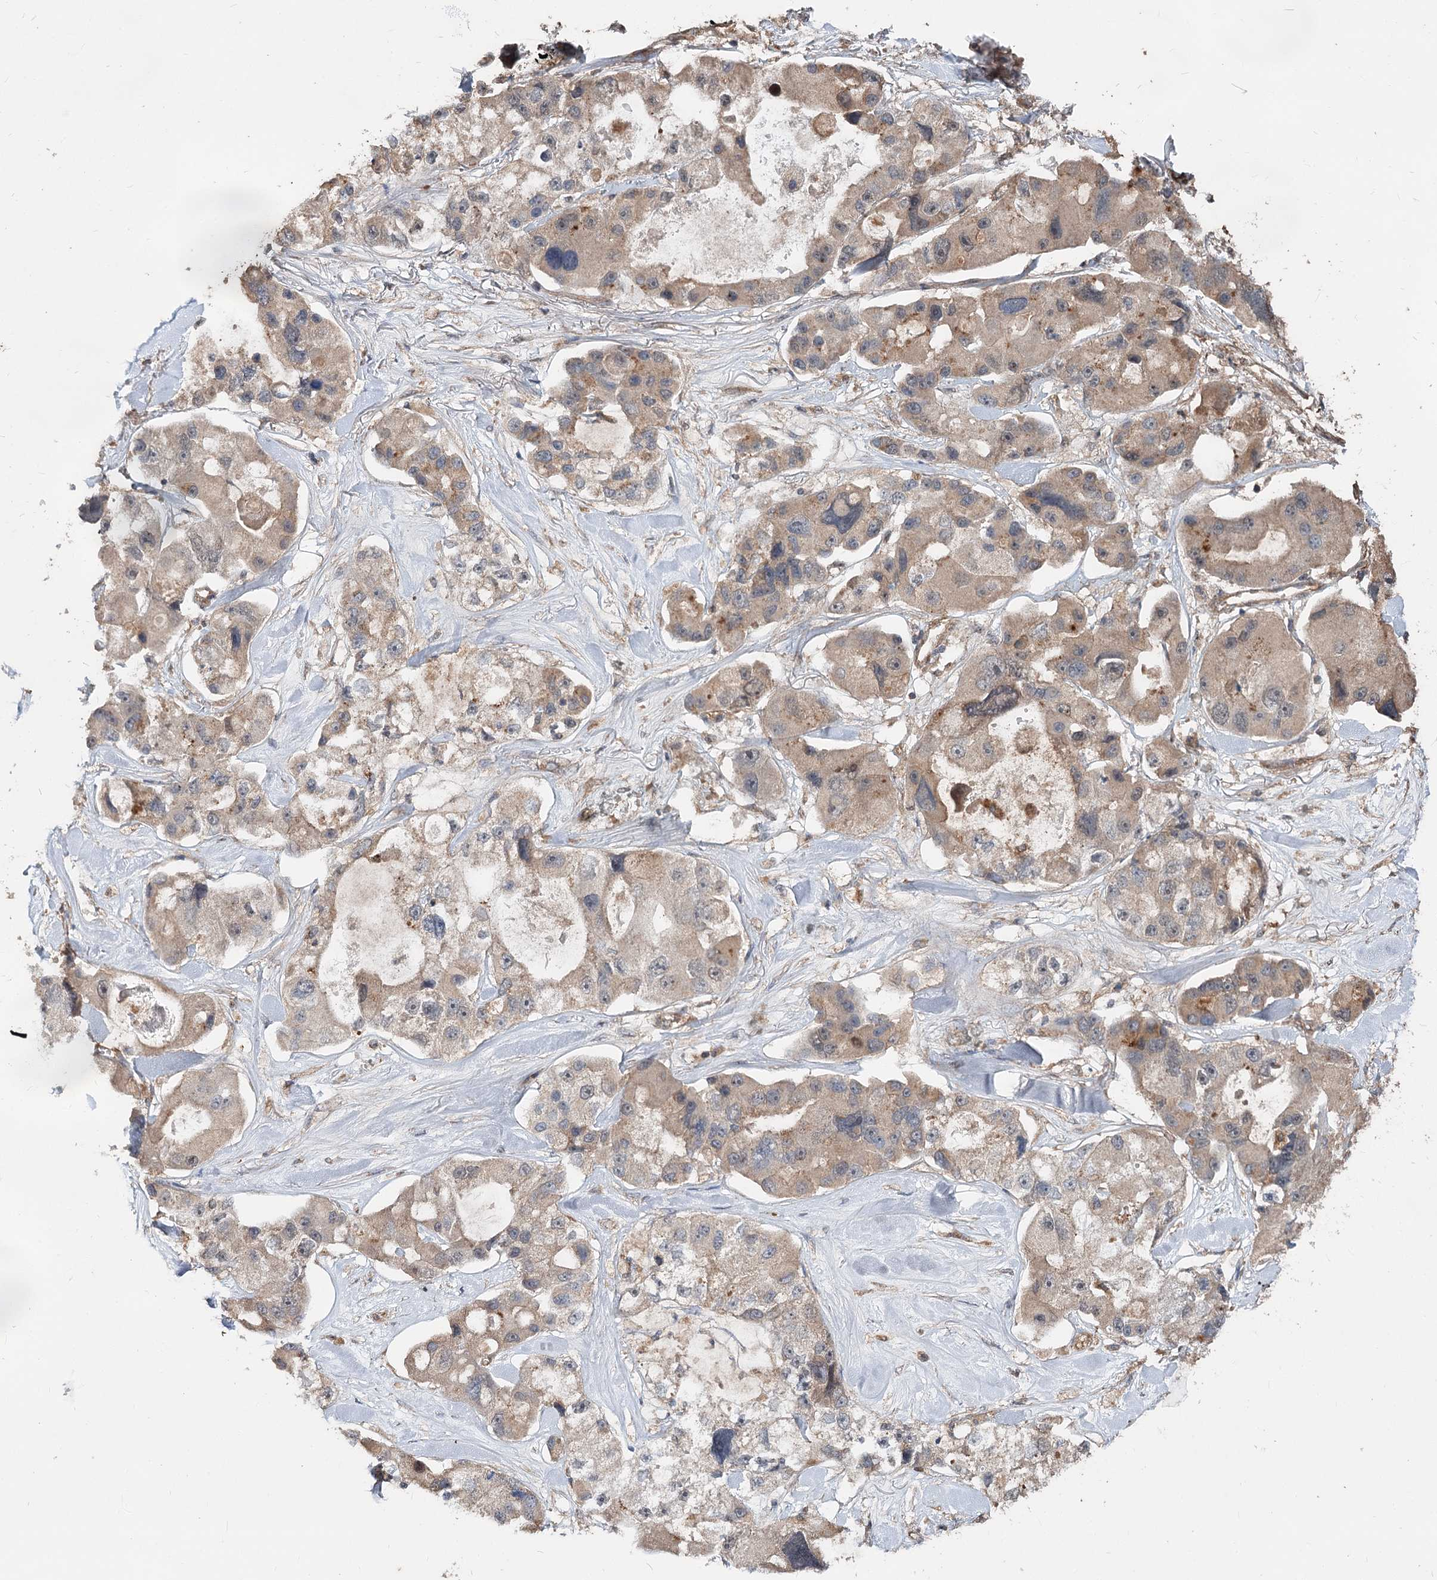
{"staining": {"intensity": "weak", "quantity": "25%-75%", "location": "cytoplasmic/membranous"}, "tissue": "lung cancer", "cell_type": "Tumor cells", "image_type": "cancer", "snomed": [{"axis": "morphology", "description": "Adenocarcinoma, NOS"}, {"axis": "topography", "description": "Lung"}], "caption": "This micrograph displays IHC staining of human lung cancer (adenocarcinoma), with low weak cytoplasmic/membranous positivity in about 25%-75% of tumor cells.", "gene": "SPART", "patient": {"sex": "female", "age": 54}}